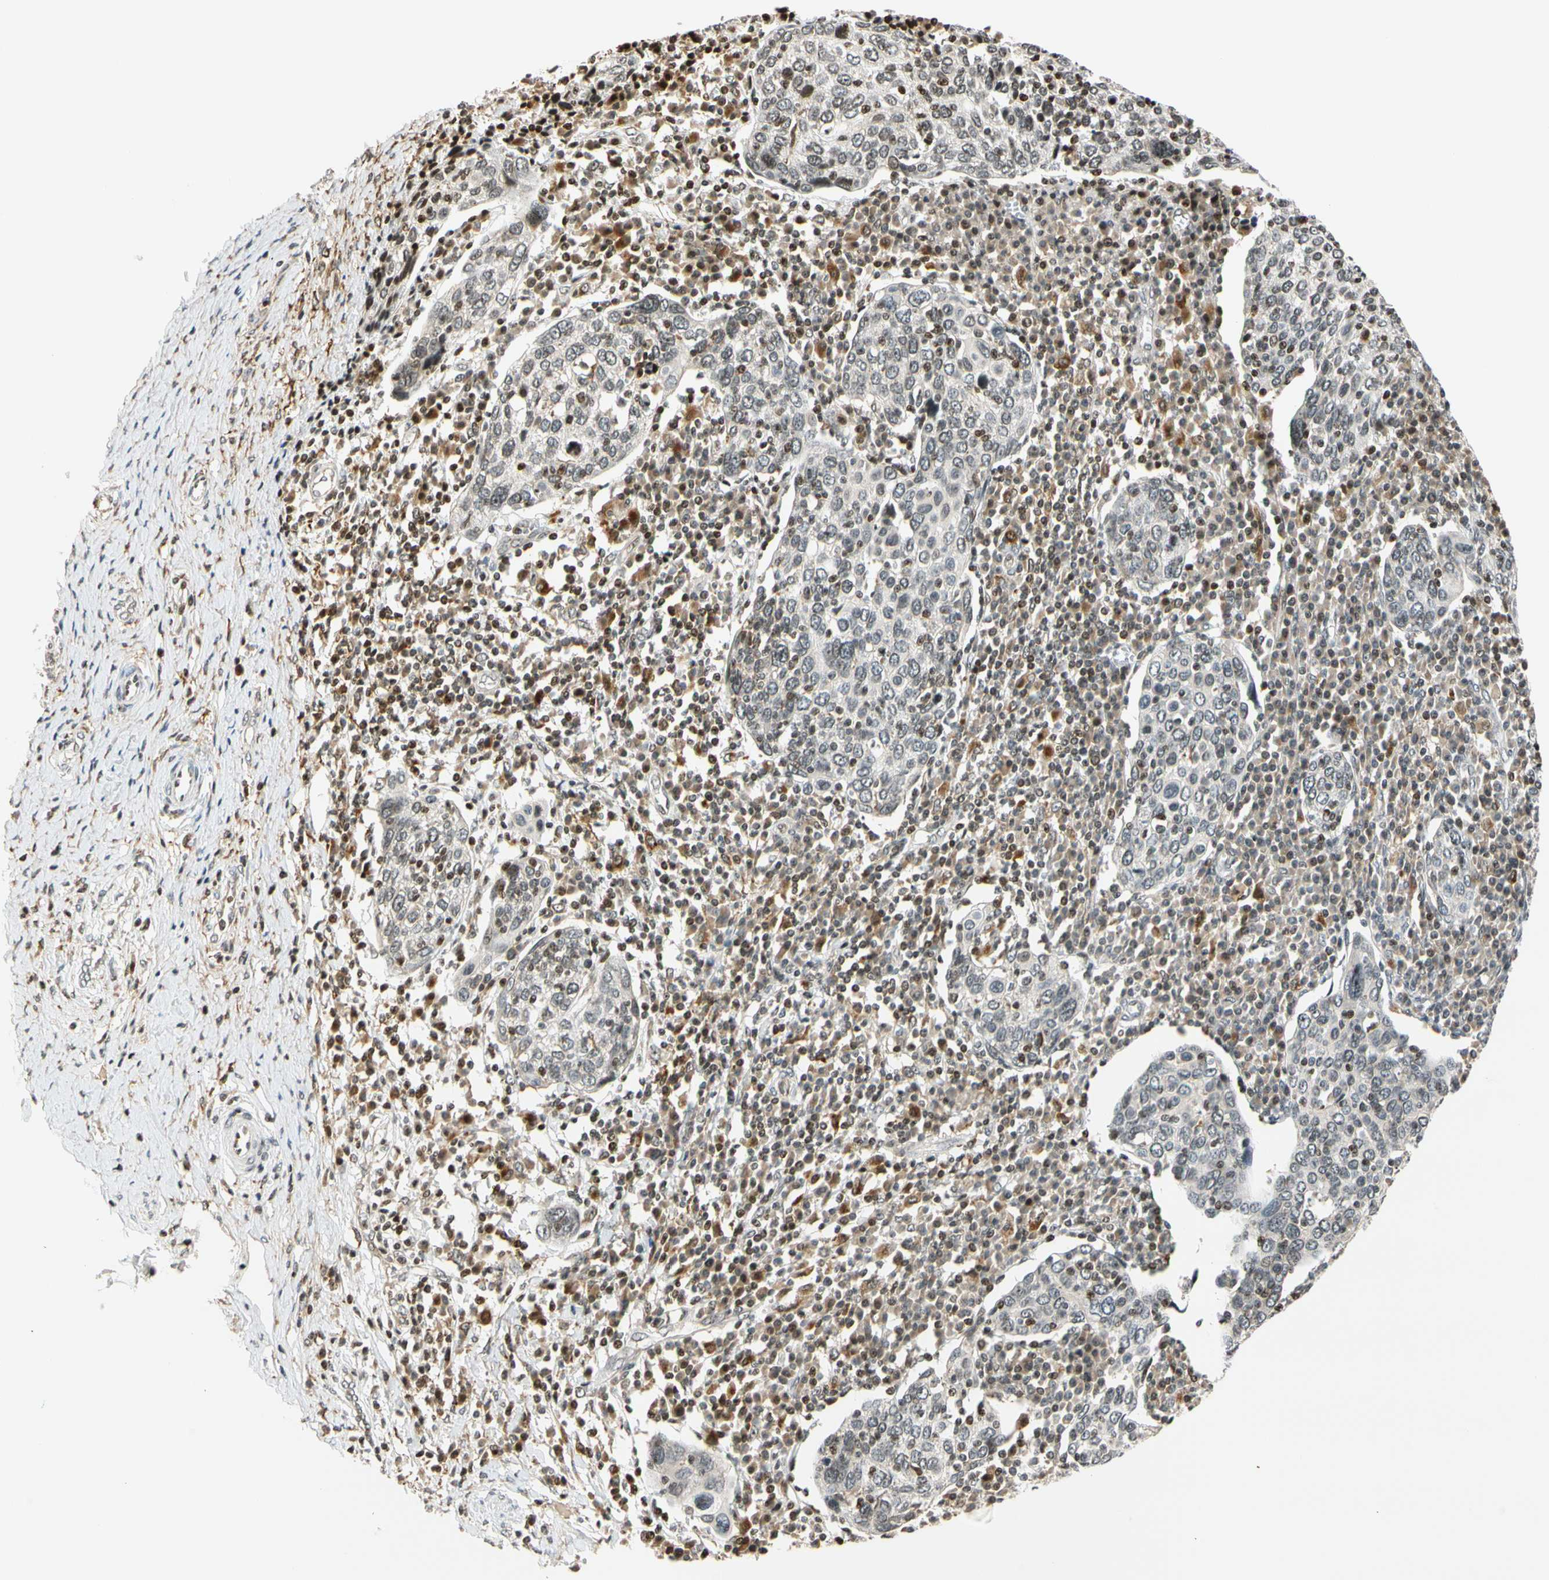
{"staining": {"intensity": "weak", "quantity": "<25%", "location": "nuclear"}, "tissue": "cervical cancer", "cell_type": "Tumor cells", "image_type": "cancer", "snomed": [{"axis": "morphology", "description": "Squamous cell carcinoma, NOS"}, {"axis": "topography", "description": "Cervix"}], "caption": "Immunohistochemical staining of human squamous cell carcinoma (cervical) exhibits no significant expression in tumor cells. Nuclei are stained in blue.", "gene": "CDK7", "patient": {"sex": "female", "age": 40}}